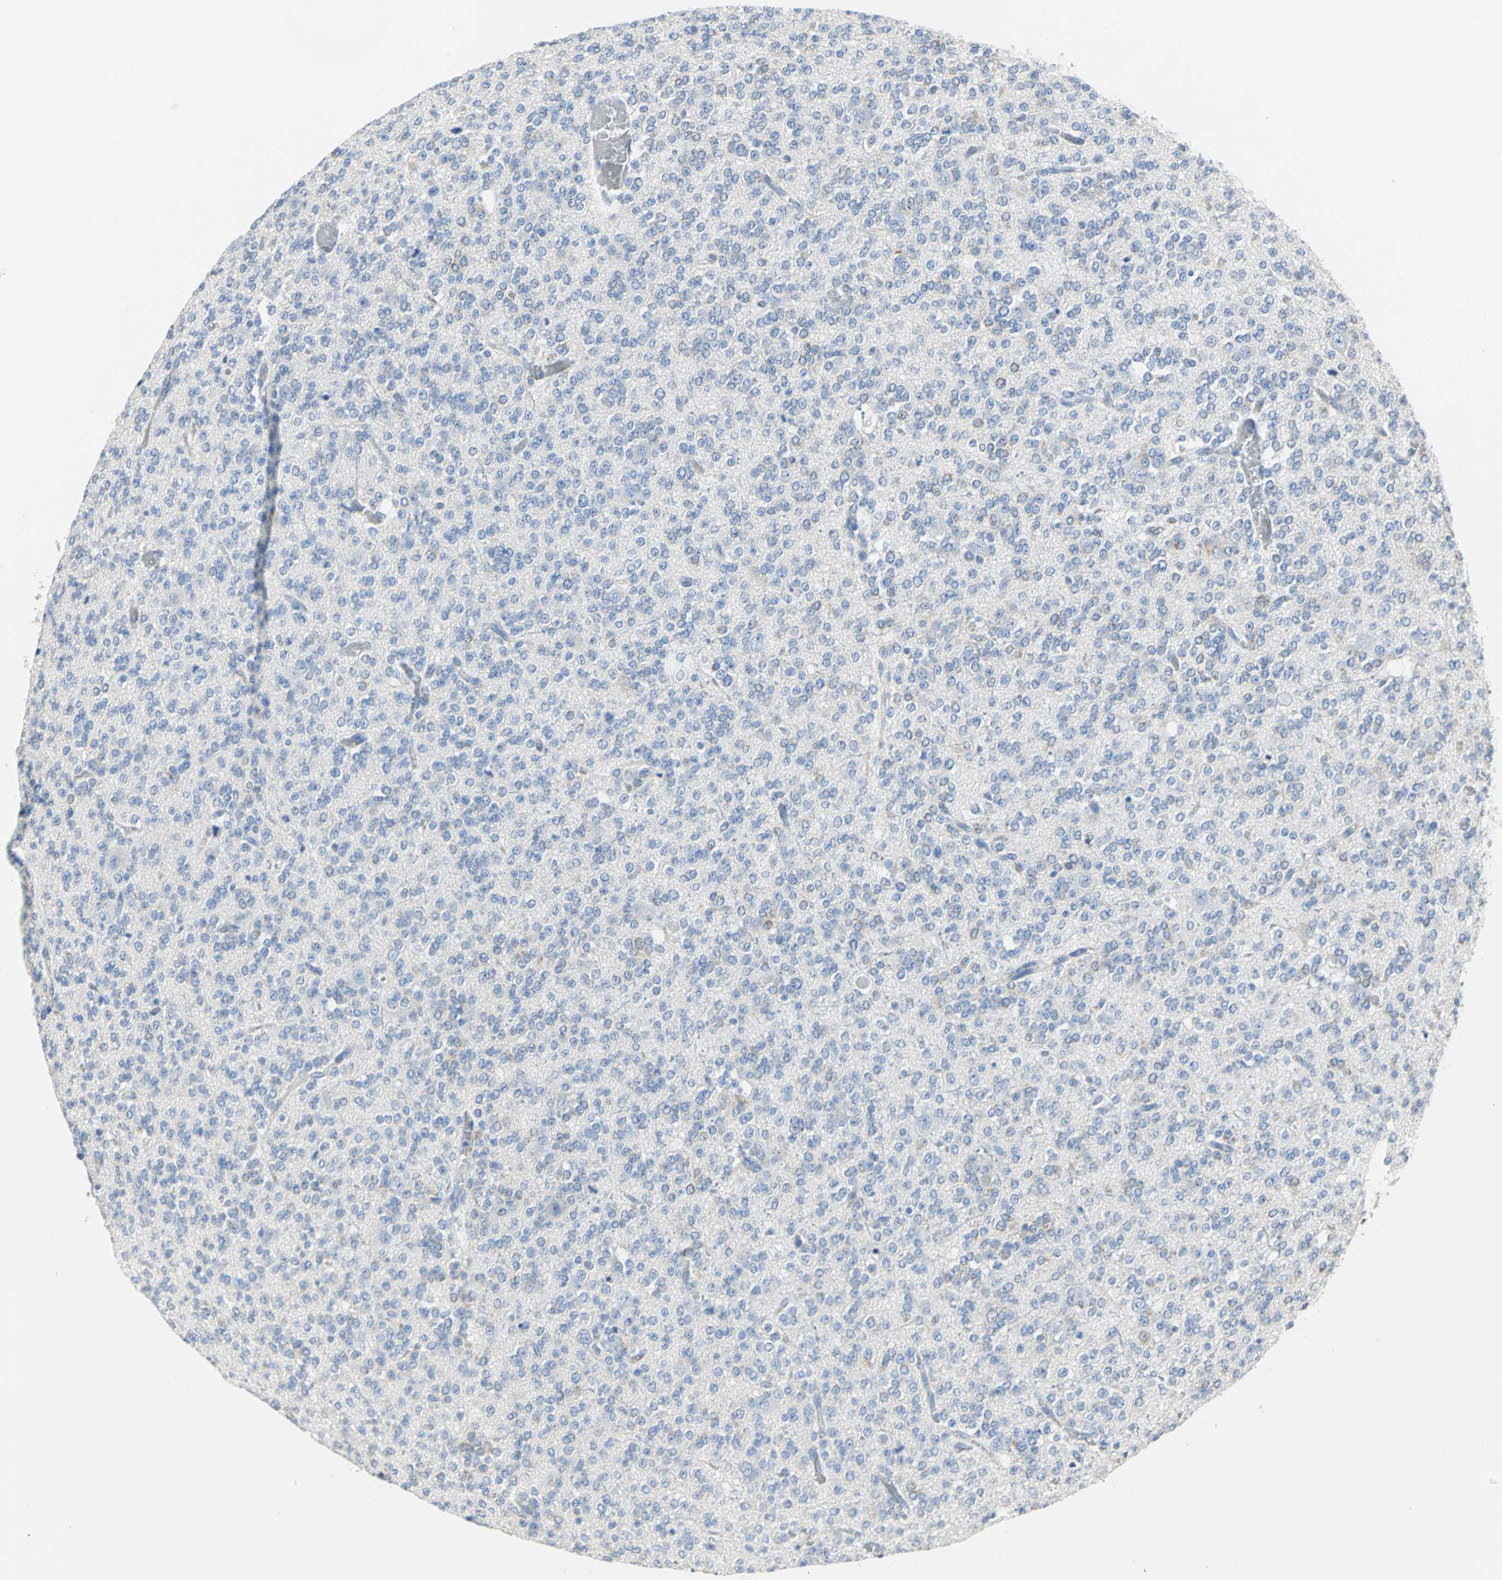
{"staining": {"intensity": "negative", "quantity": "none", "location": "none"}, "tissue": "glioma", "cell_type": "Tumor cells", "image_type": "cancer", "snomed": [{"axis": "morphology", "description": "Glioma, malignant, Low grade"}, {"axis": "topography", "description": "Brain"}], "caption": "Image shows no significant protein staining in tumor cells of glioma.", "gene": "GNRH2", "patient": {"sex": "male", "age": 38}}